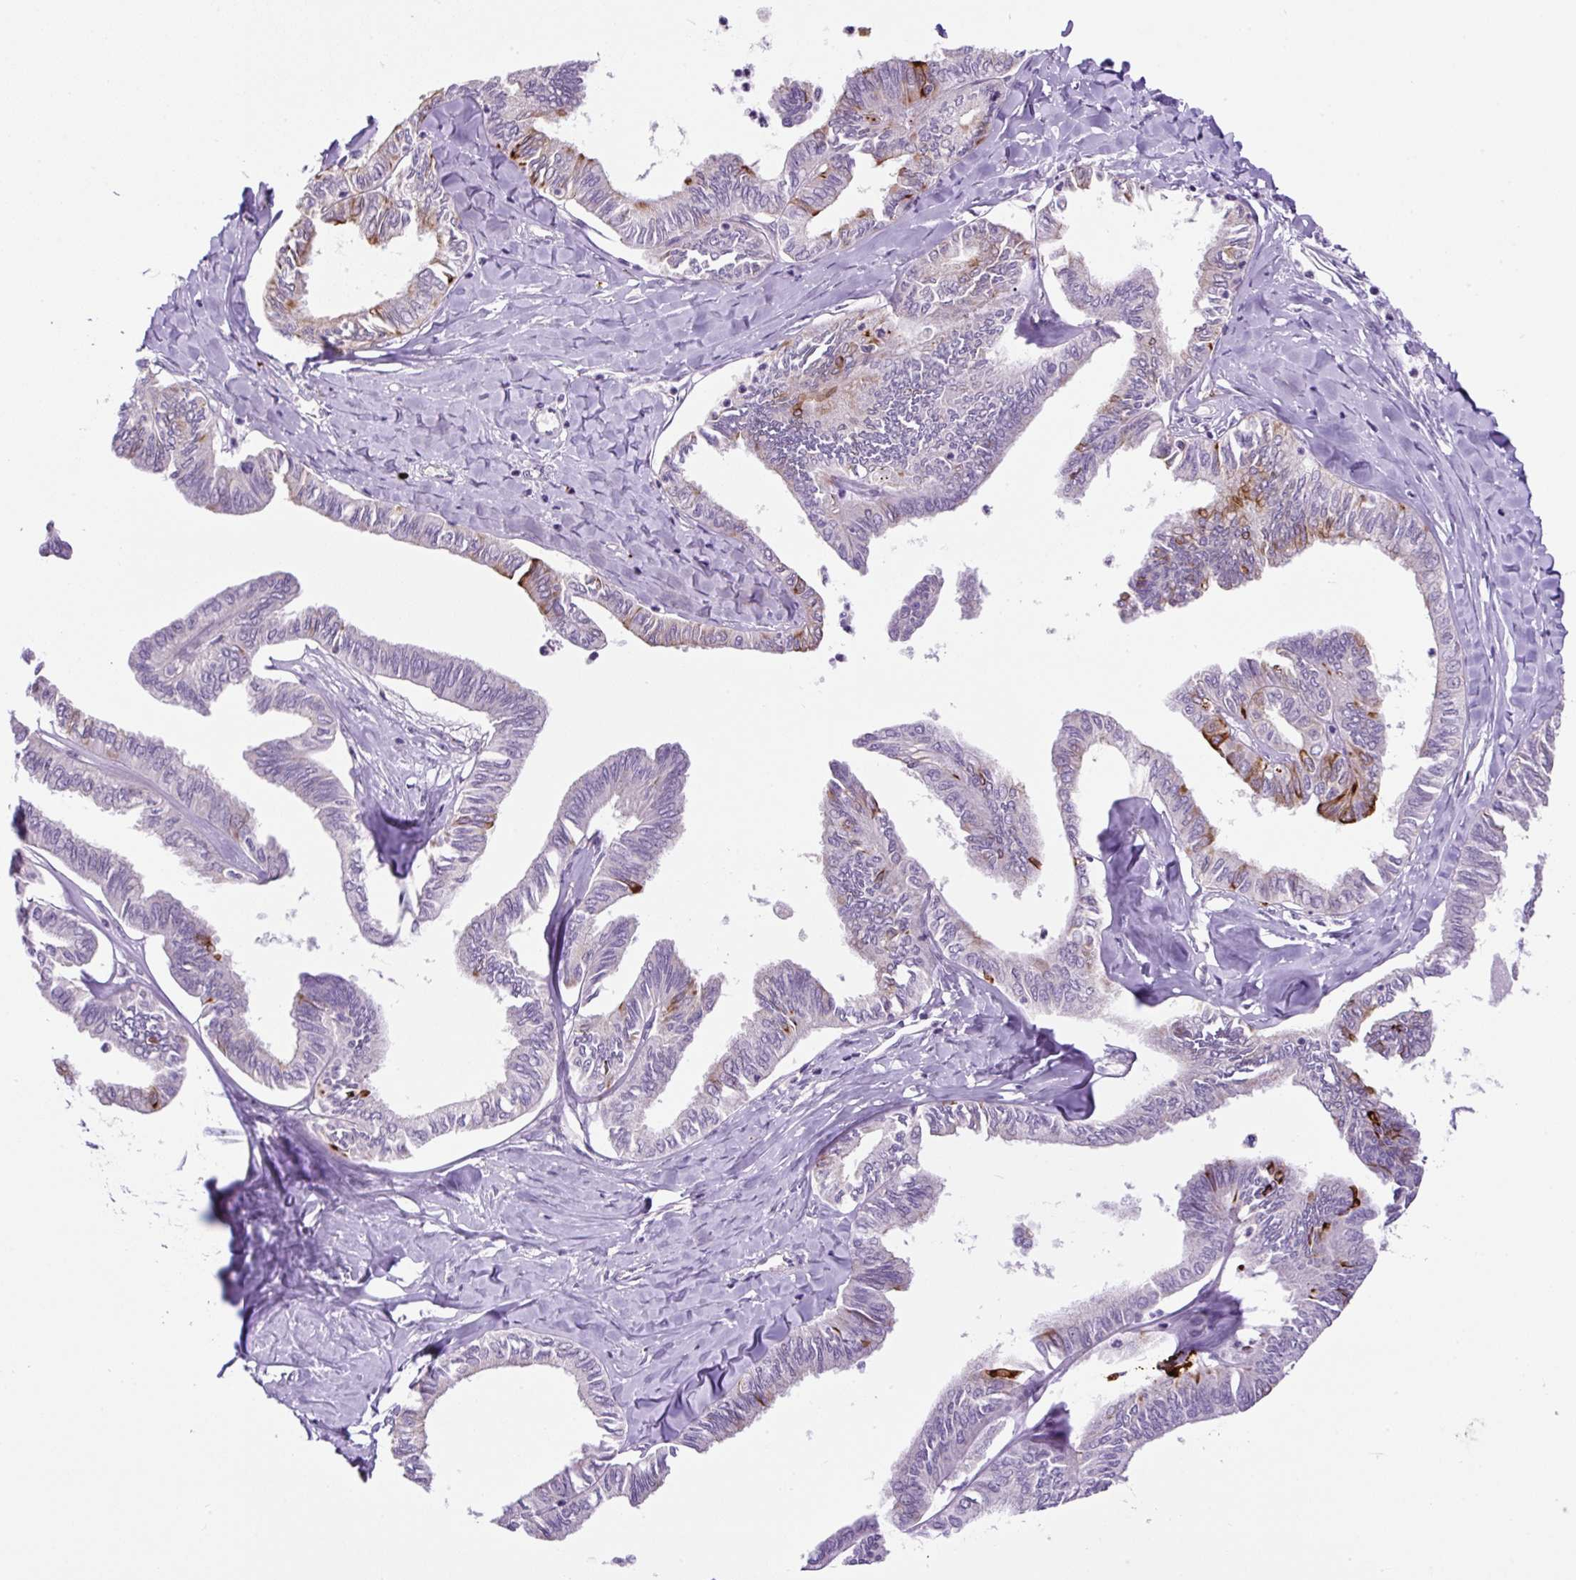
{"staining": {"intensity": "moderate", "quantity": "<25%", "location": "cytoplasmic/membranous"}, "tissue": "ovarian cancer", "cell_type": "Tumor cells", "image_type": "cancer", "snomed": [{"axis": "morphology", "description": "Carcinoma, endometroid"}, {"axis": "topography", "description": "Ovary"}], "caption": "Ovarian cancer (endometroid carcinoma) was stained to show a protein in brown. There is low levels of moderate cytoplasmic/membranous positivity in approximately <25% of tumor cells.", "gene": "OGDHL", "patient": {"sex": "female", "age": 70}}